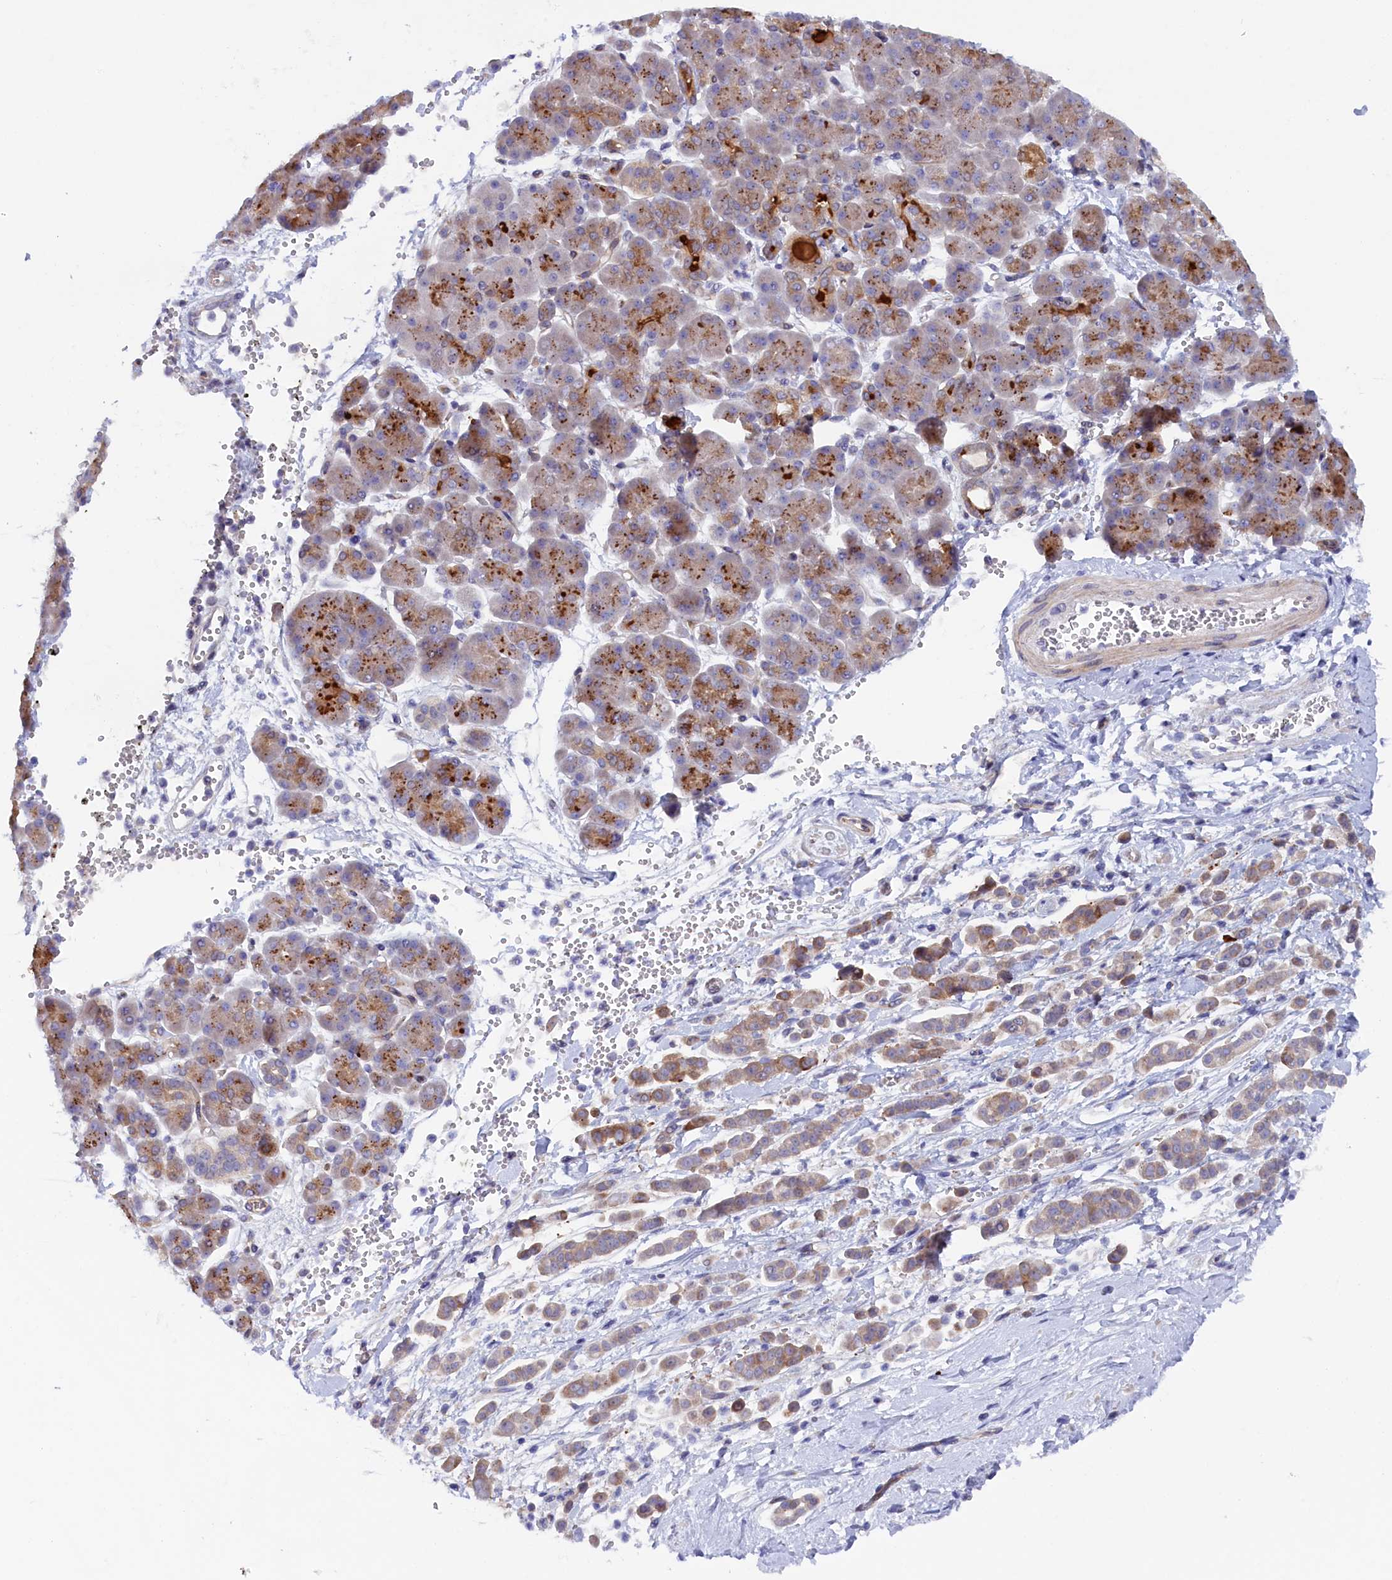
{"staining": {"intensity": "weak", "quantity": ">75%", "location": "cytoplasmic/membranous"}, "tissue": "pancreatic cancer", "cell_type": "Tumor cells", "image_type": "cancer", "snomed": [{"axis": "morphology", "description": "Normal tissue, NOS"}, {"axis": "morphology", "description": "Adenocarcinoma, NOS"}, {"axis": "topography", "description": "Pancreas"}], "caption": "Weak cytoplasmic/membranous protein expression is appreciated in about >75% of tumor cells in pancreatic adenocarcinoma.", "gene": "JPT2", "patient": {"sex": "female", "age": 64}}